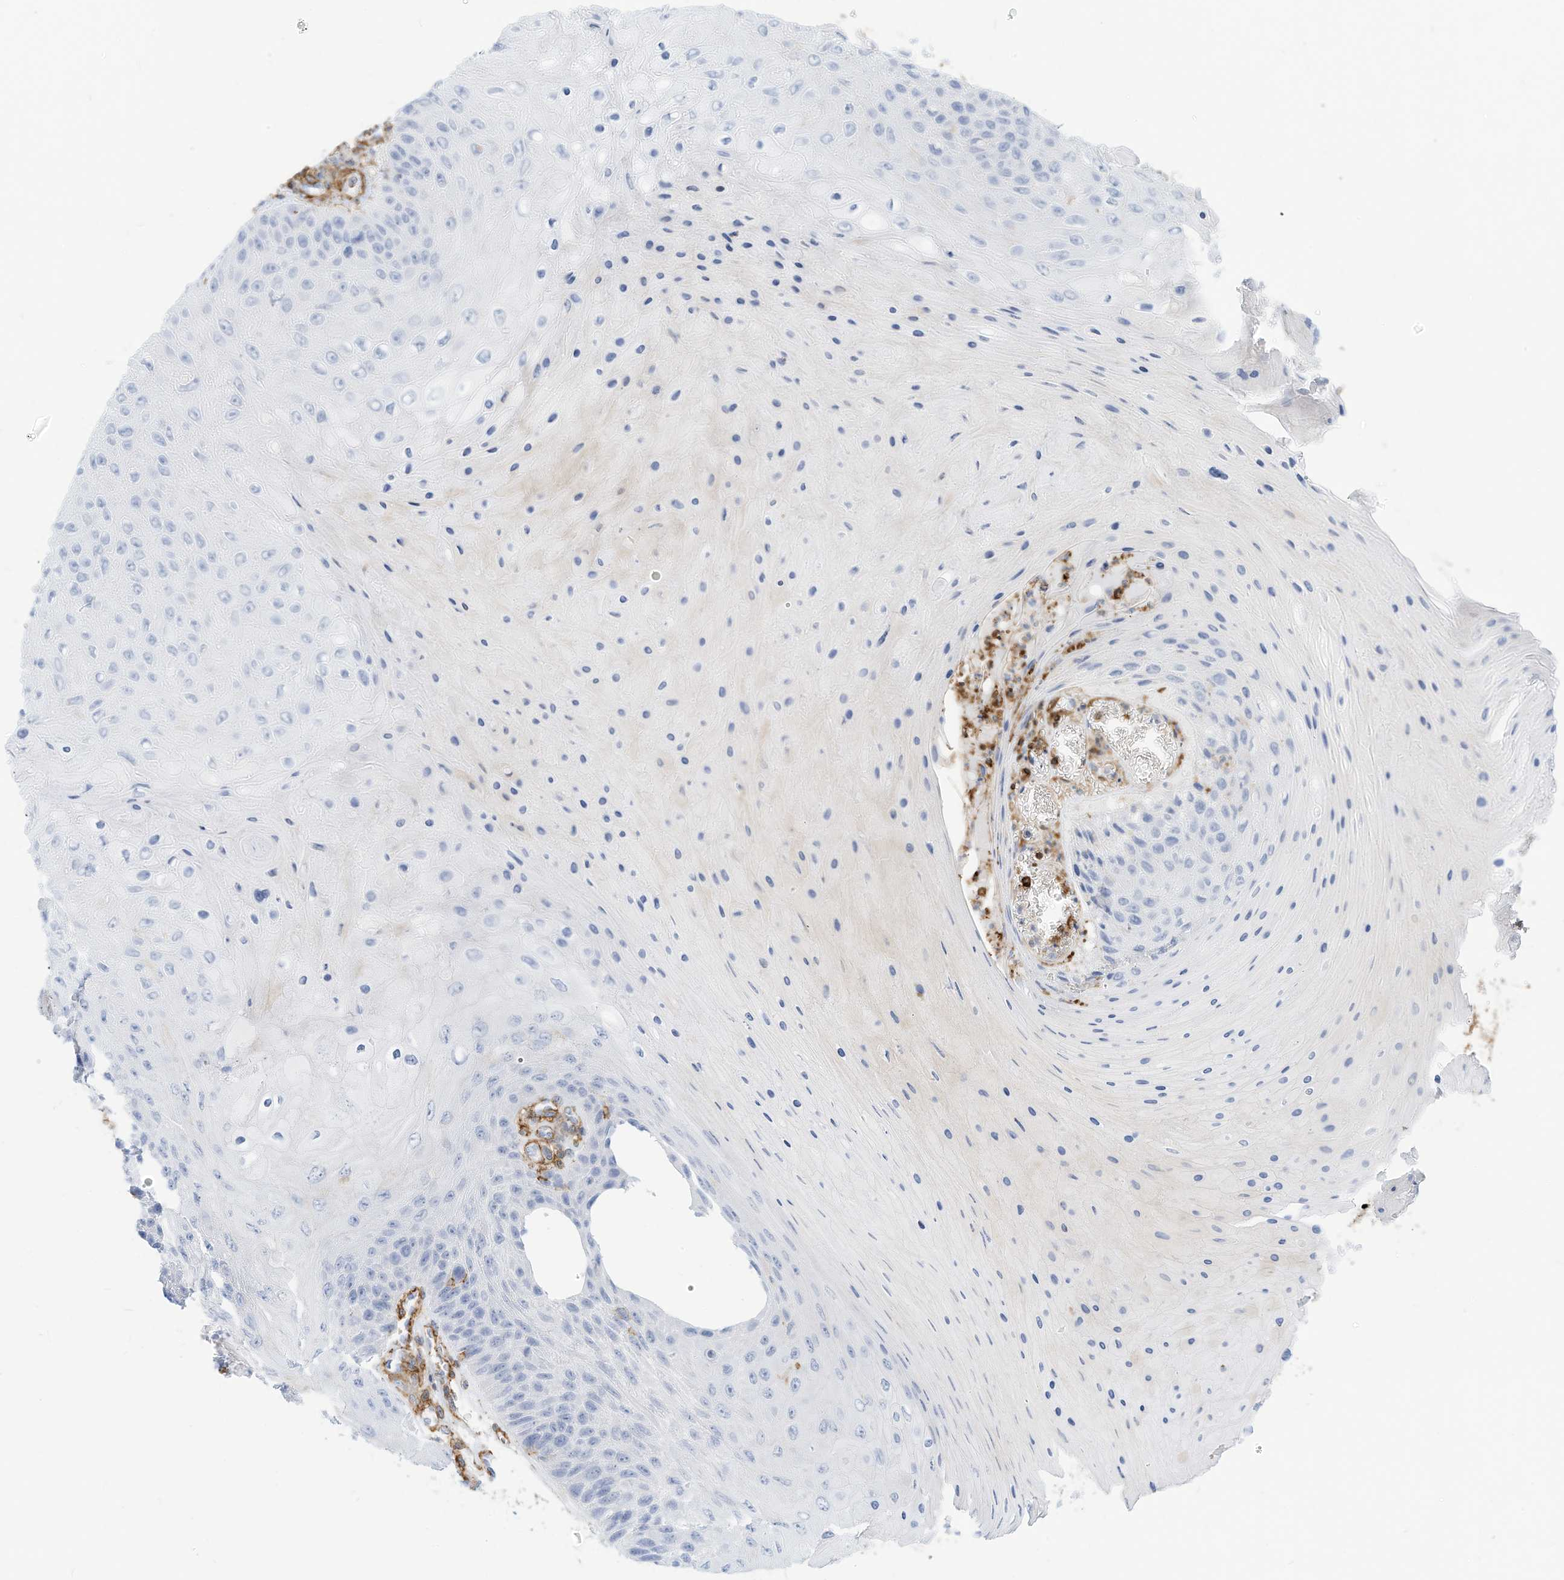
{"staining": {"intensity": "negative", "quantity": "none", "location": "none"}, "tissue": "skin cancer", "cell_type": "Tumor cells", "image_type": "cancer", "snomed": [{"axis": "morphology", "description": "Squamous cell carcinoma, NOS"}, {"axis": "topography", "description": "Skin"}], "caption": "Micrograph shows no protein expression in tumor cells of skin squamous cell carcinoma tissue.", "gene": "TXNDC9", "patient": {"sex": "female", "age": 88}}